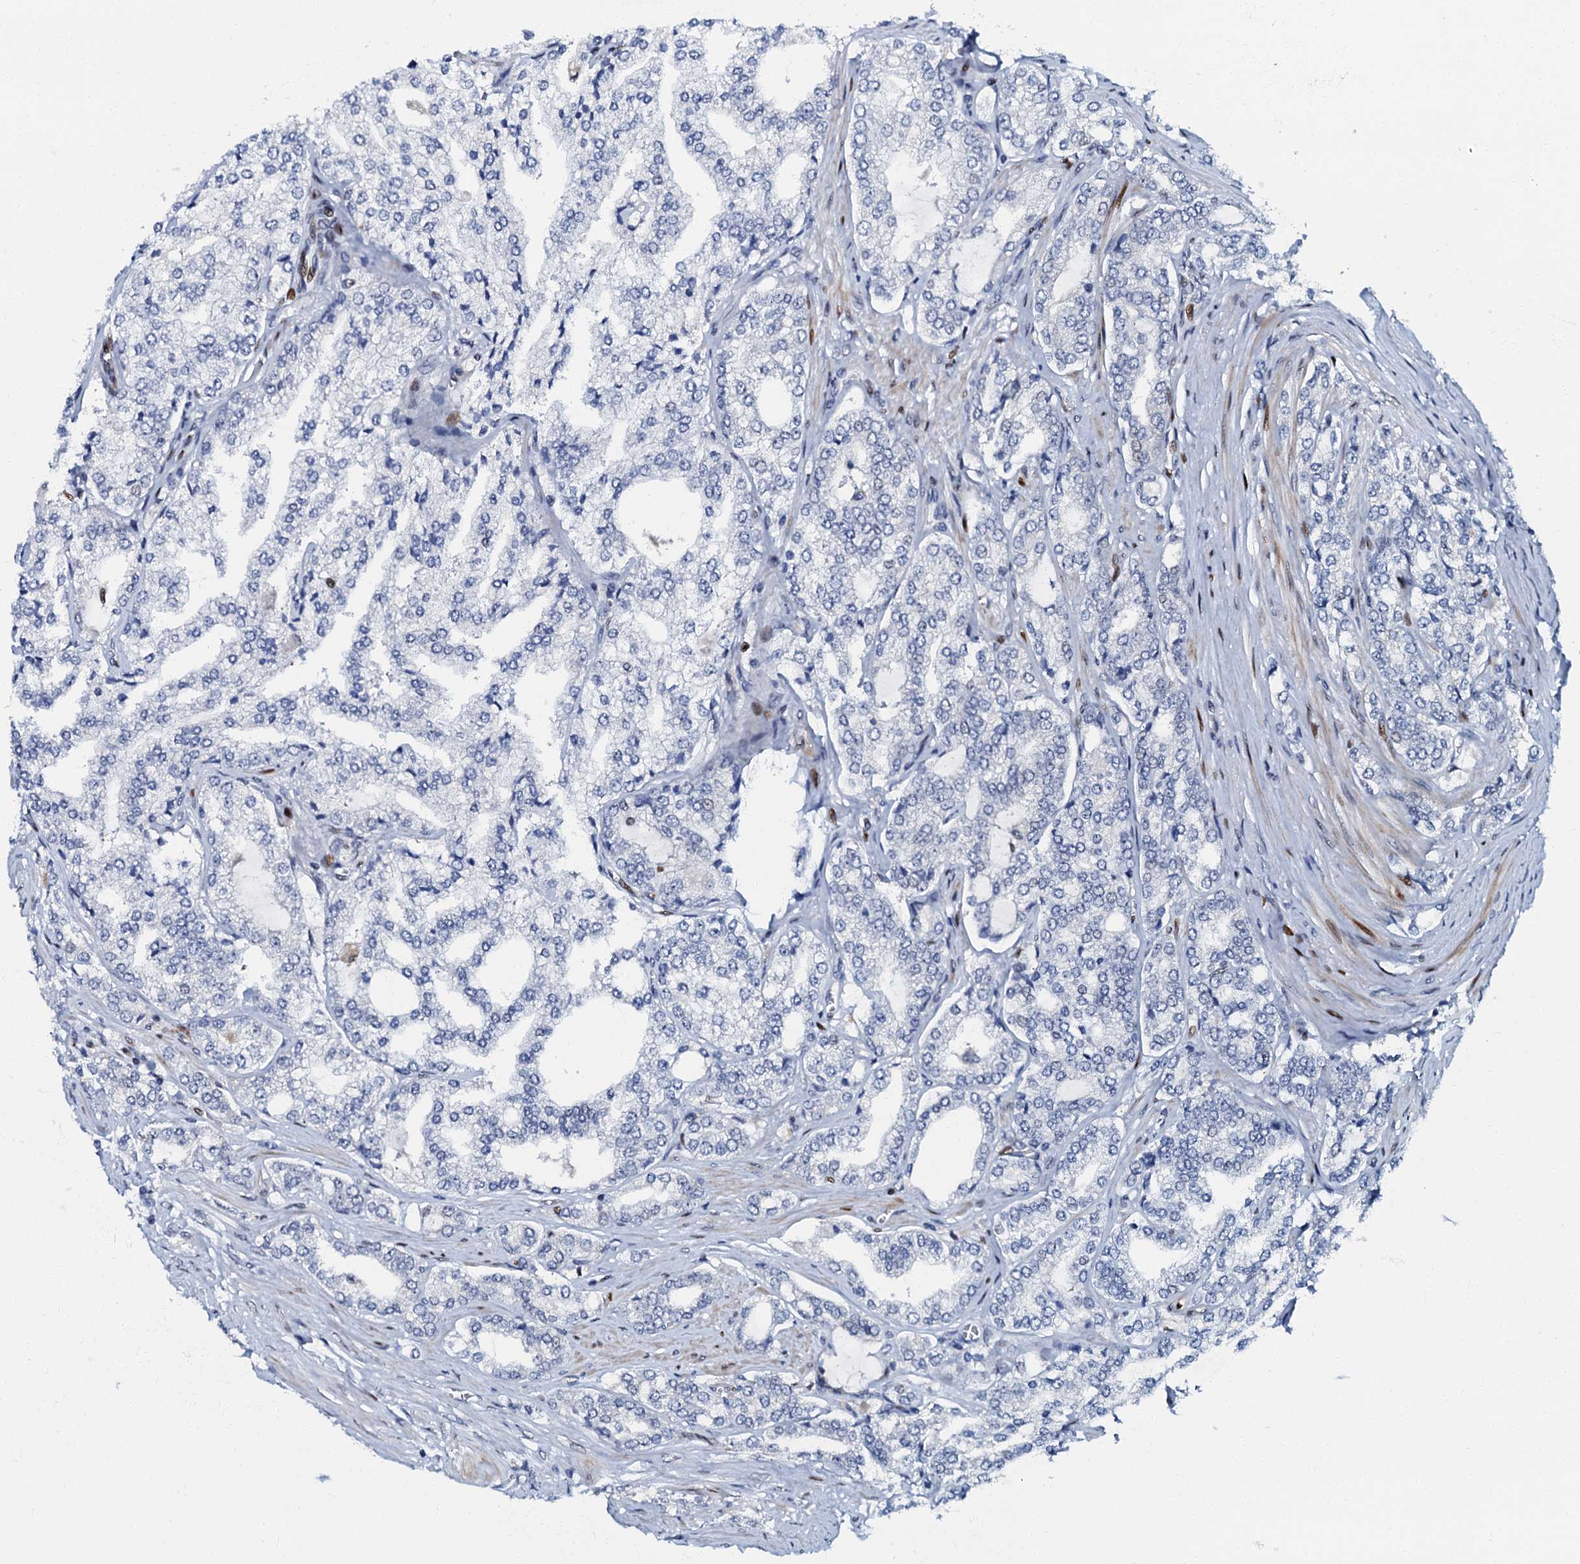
{"staining": {"intensity": "negative", "quantity": "none", "location": "none"}, "tissue": "prostate cancer", "cell_type": "Tumor cells", "image_type": "cancer", "snomed": [{"axis": "morphology", "description": "Adenocarcinoma, High grade"}, {"axis": "topography", "description": "Prostate"}], "caption": "Immunohistochemistry histopathology image of neoplastic tissue: prostate cancer stained with DAB (3,3'-diaminobenzidine) shows no significant protein staining in tumor cells.", "gene": "MFSD5", "patient": {"sex": "male", "age": 64}}